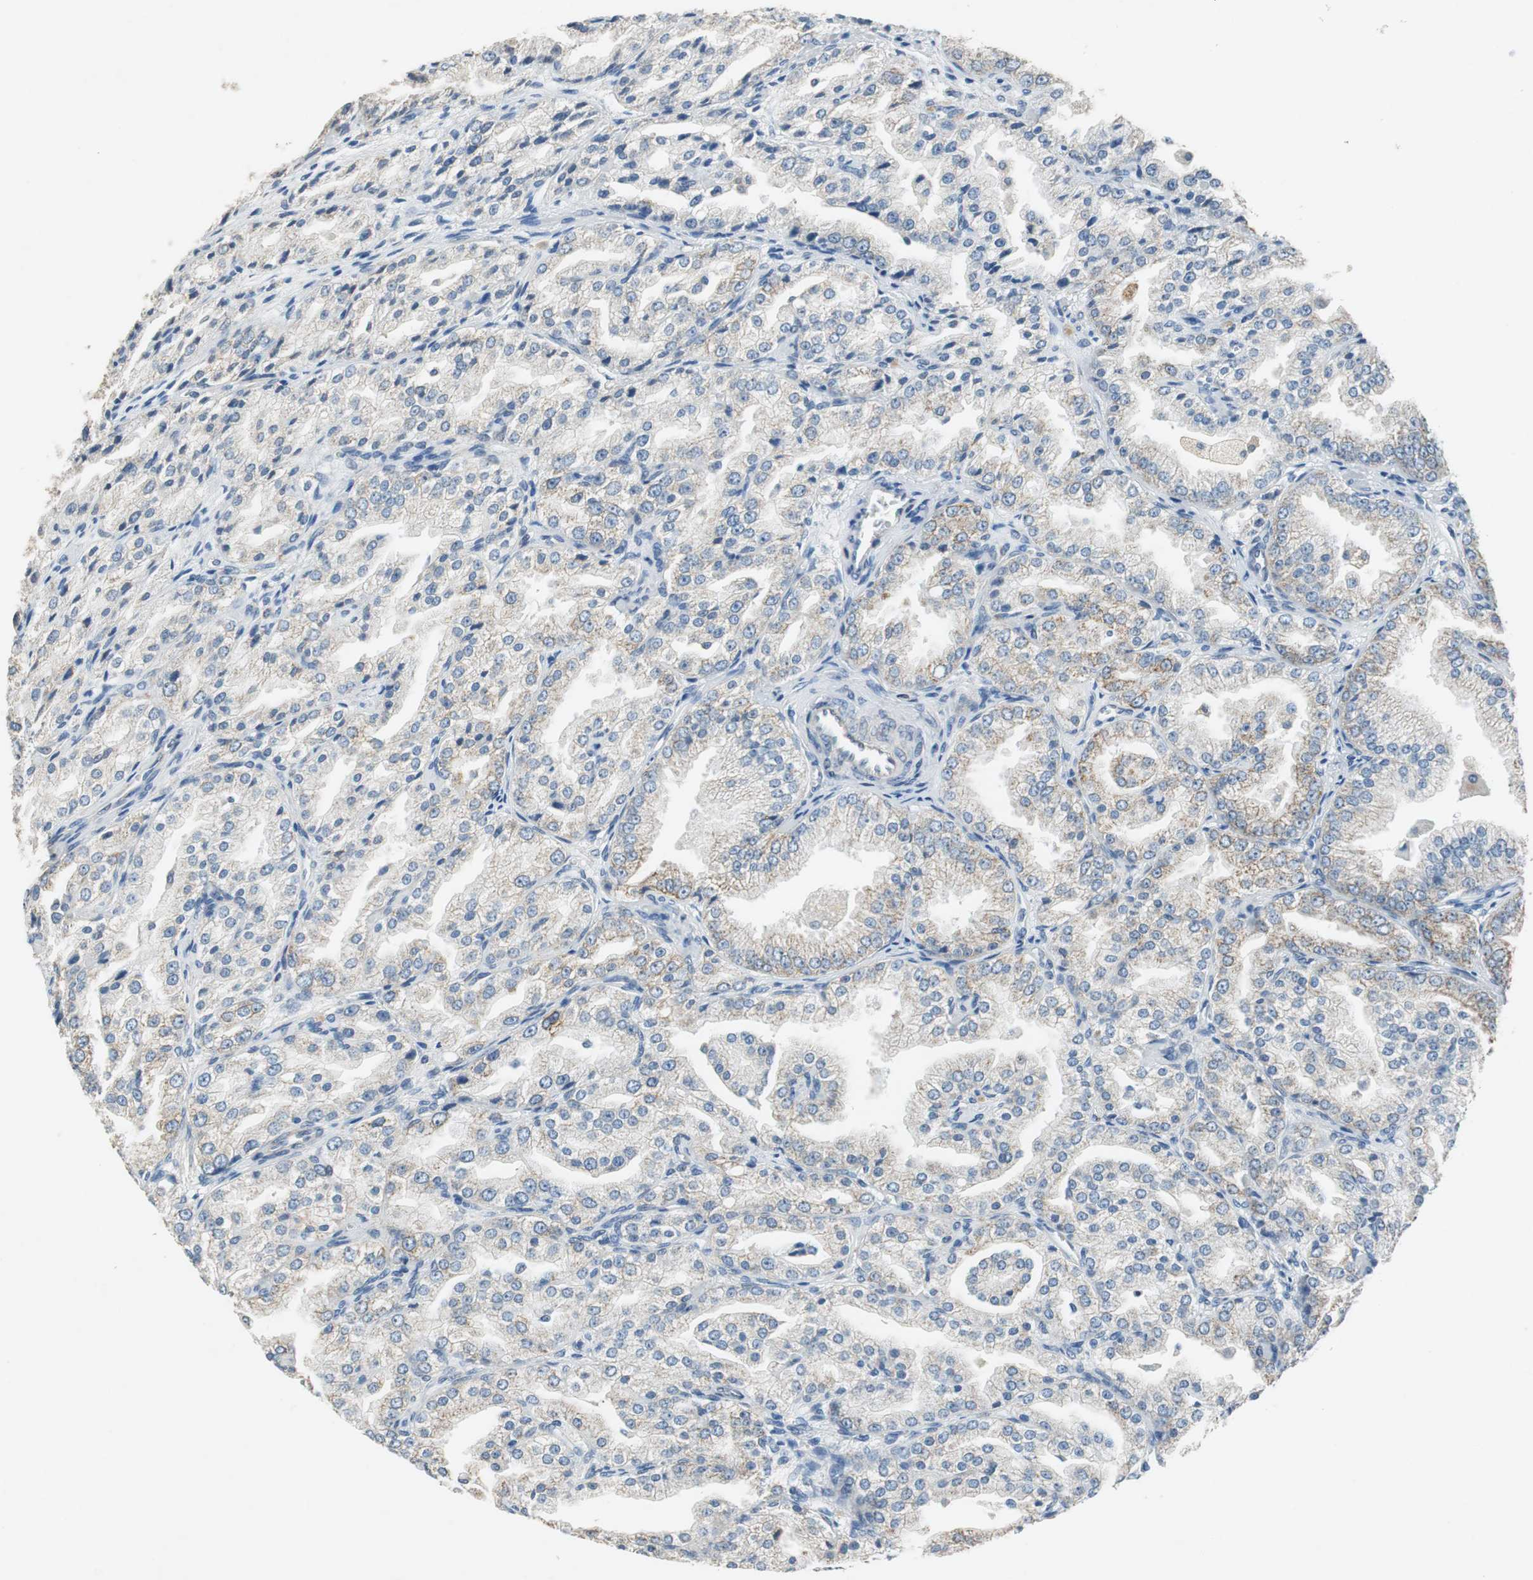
{"staining": {"intensity": "moderate", "quantity": "<25%", "location": "cytoplasmic/membranous"}, "tissue": "prostate cancer", "cell_type": "Tumor cells", "image_type": "cancer", "snomed": [{"axis": "morphology", "description": "Adenocarcinoma, High grade"}, {"axis": "topography", "description": "Prostate"}], "caption": "A micrograph of prostate cancer (adenocarcinoma (high-grade)) stained for a protein demonstrates moderate cytoplasmic/membranous brown staining in tumor cells. Using DAB (brown) and hematoxylin (blue) stains, captured at high magnification using brightfield microscopy.", "gene": "ALDH4A1", "patient": {"sex": "male", "age": 61}}